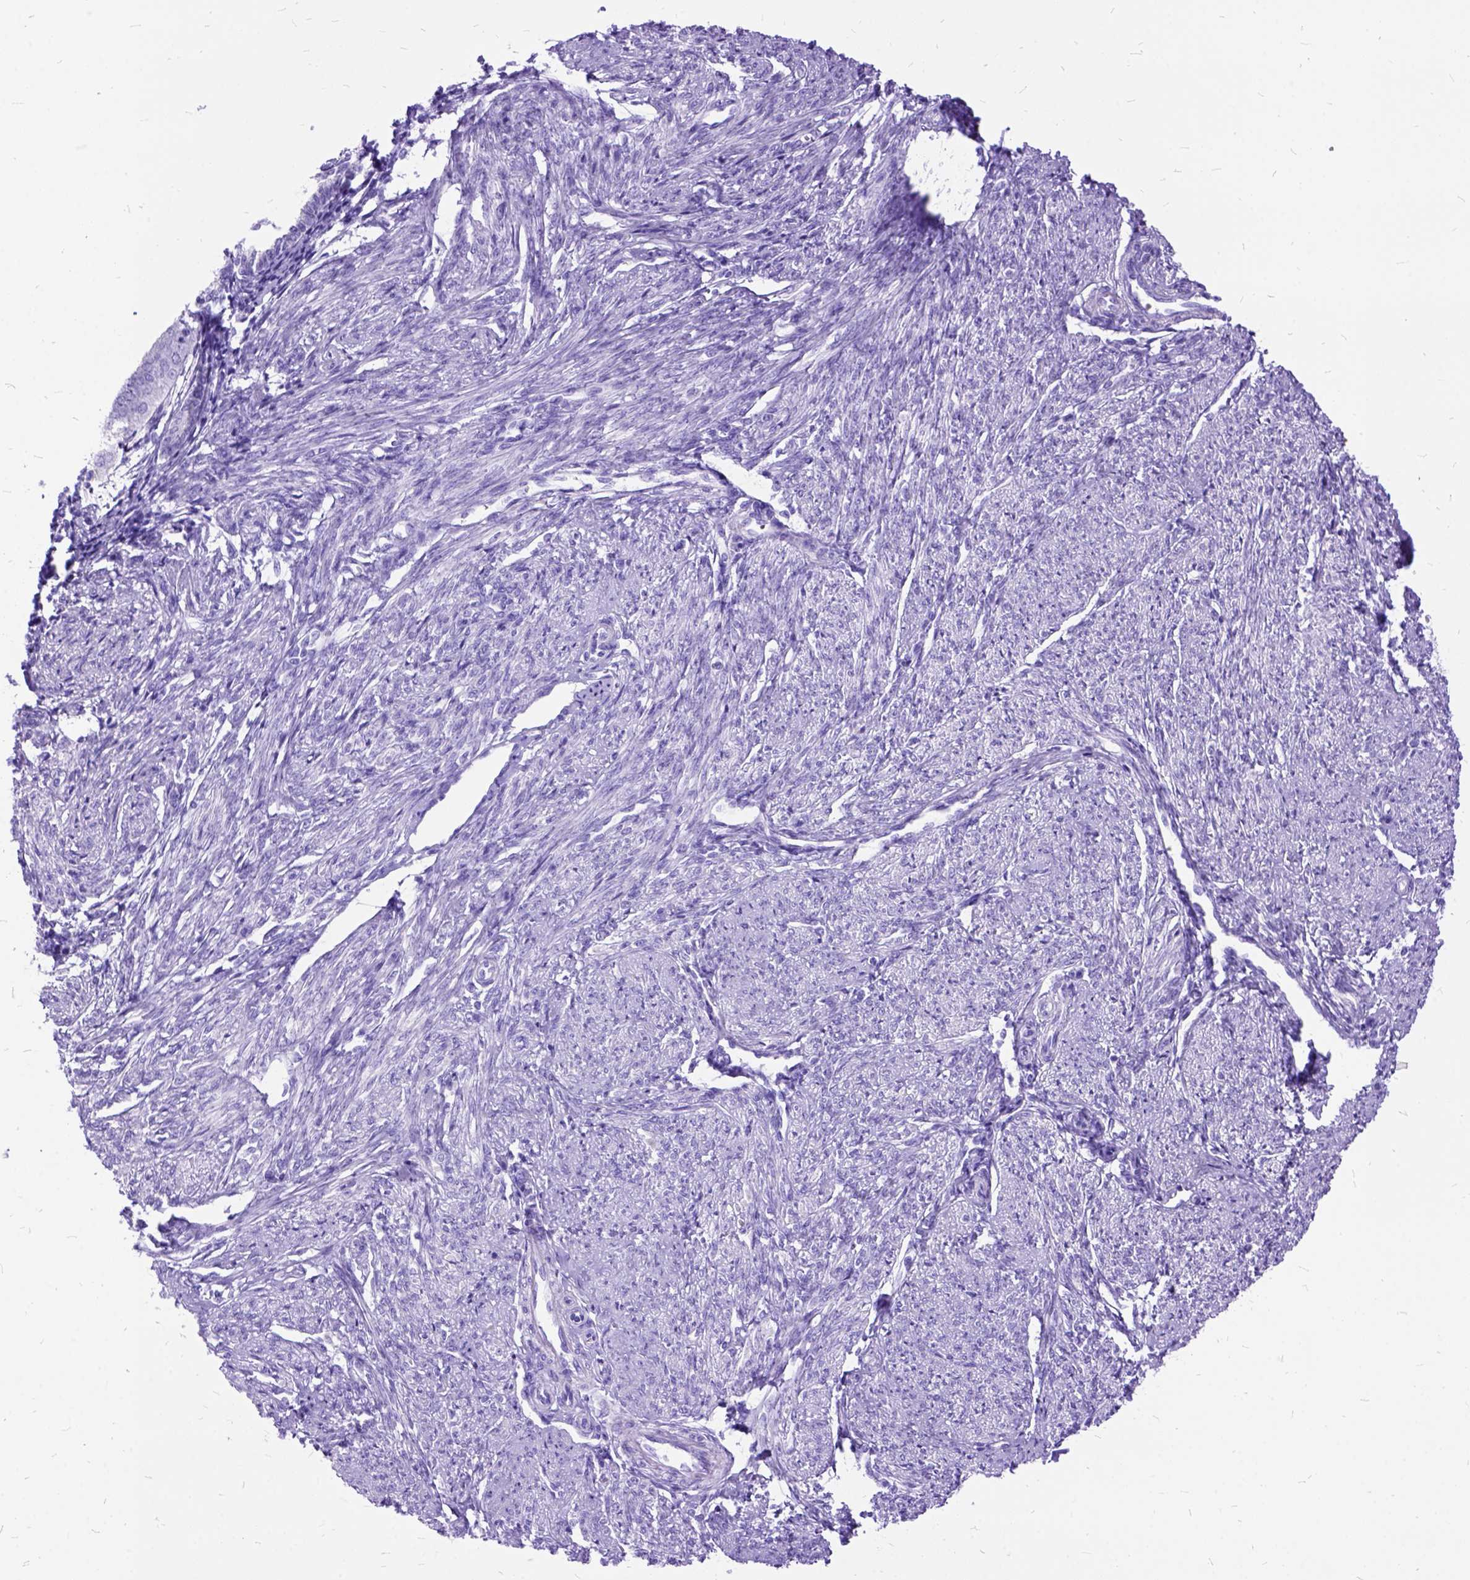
{"staining": {"intensity": "negative", "quantity": "none", "location": "none"}, "tissue": "smooth muscle", "cell_type": "Smooth muscle cells", "image_type": "normal", "snomed": [{"axis": "morphology", "description": "Normal tissue, NOS"}, {"axis": "topography", "description": "Smooth muscle"}], "caption": "High magnification brightfield microscopy of normal smooth muscle stained with DAB (3,3'-diaminobenzidine) (brown) and counterstained with hematoxylin (blue): smooth muscle cells show no significant positivity. (DAB immunohistochemistry (IHC) with hematoxylin counter stain).", "gene": "DNAH2", "patient": {"sex": "female", "age": 65}}